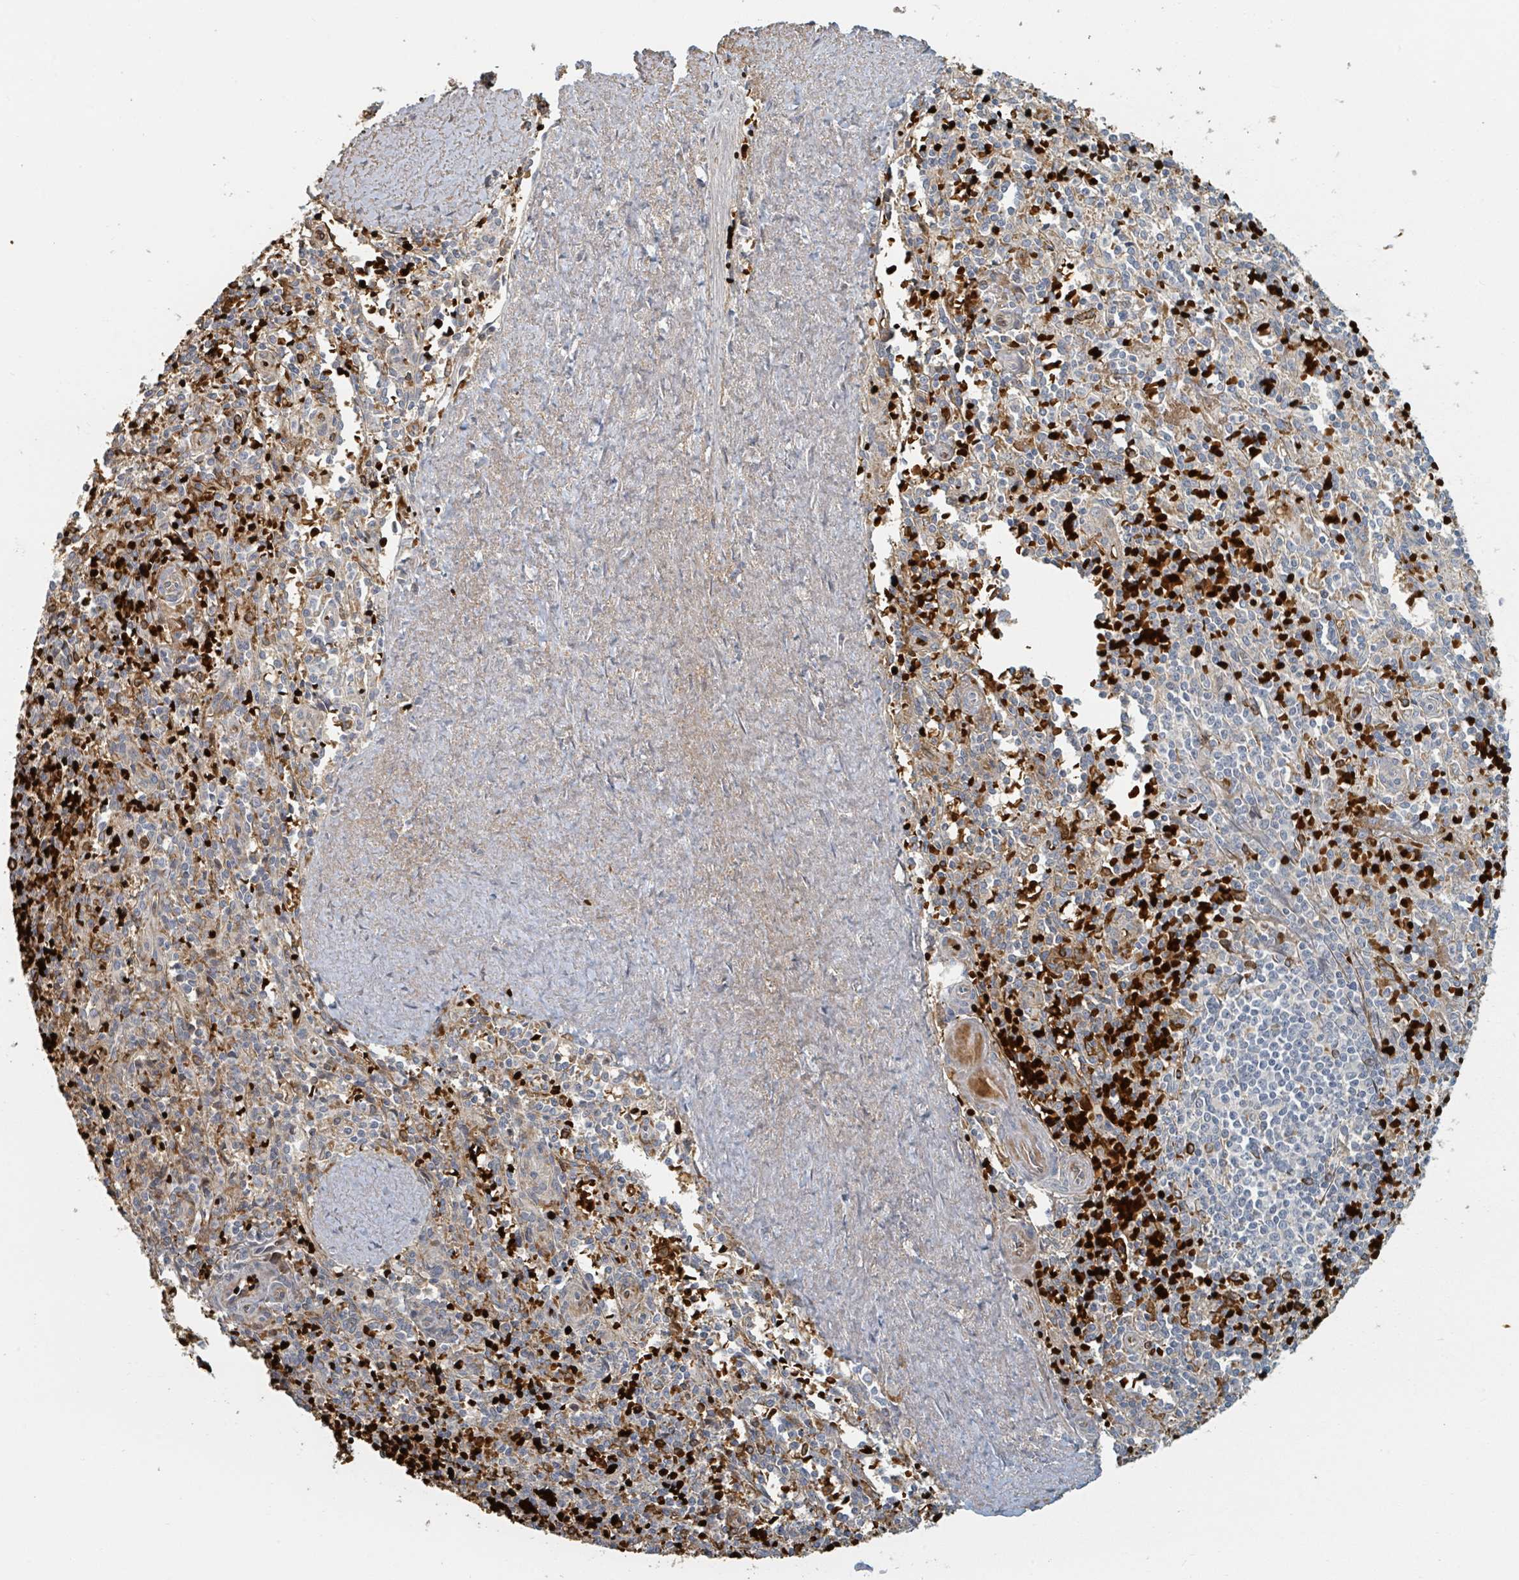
{"staining": {"intensity": "strong", "quantity": "<25%", "location": "cytoplasmic/membranous"}, "tissue": "spleen", "cell_type": "Cells in red pulp", "image_type": "normal", "snomed": [{"axis": "morphology", "description": "Normal tissue, NOS"}, {"axis": "topography", "description": "Spleen"}], "caption": "Protein staining of unremarkable spleen exhibits strong cytoplasmic/membranous positivity in approximately <25% of cells in red pulp.", "gene": "TRPC4AP", "patient": {"sex": "female", "age": 70}}